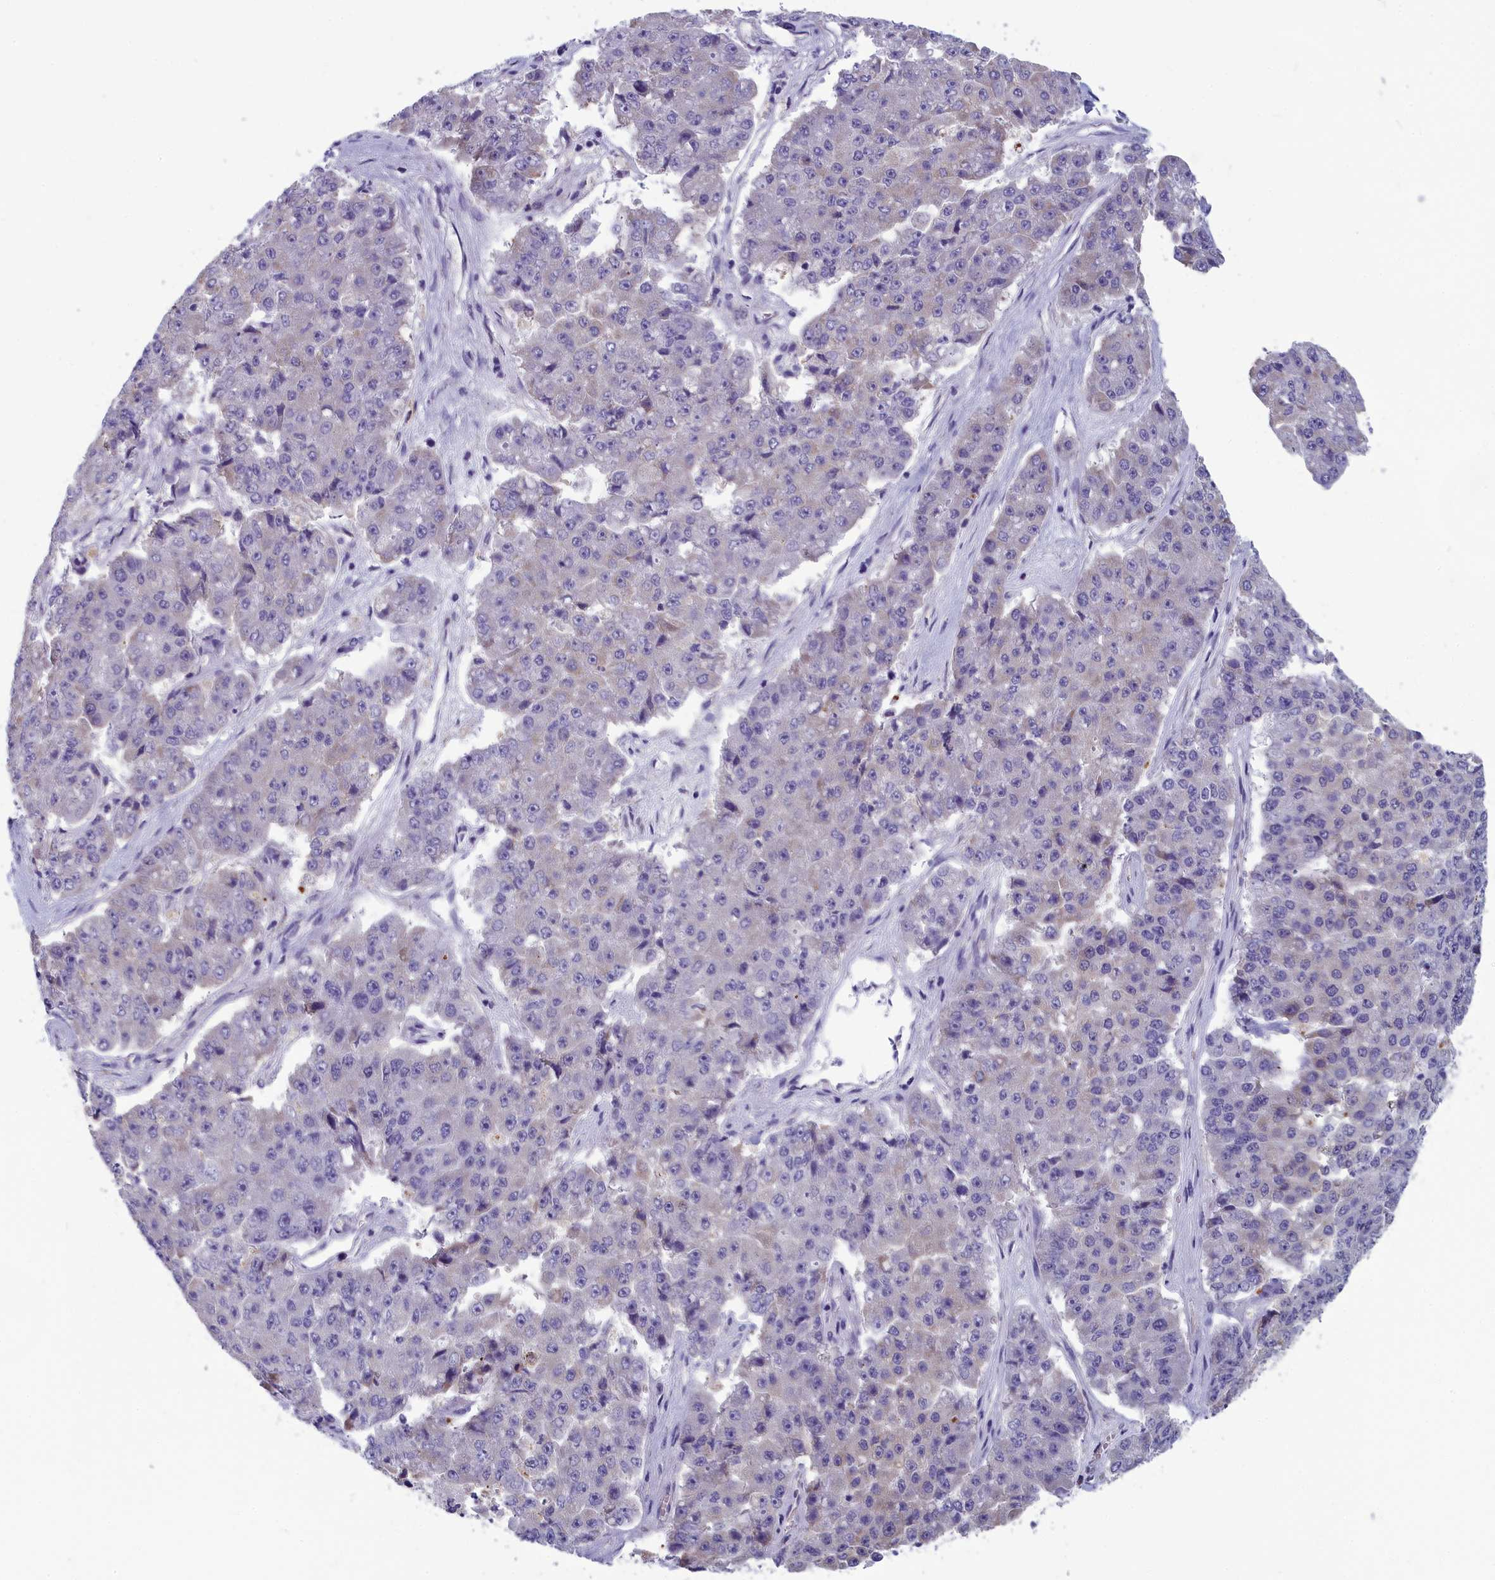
{"staining": {"intensity": "negative", "quantity": "none", "location": "none"}, "tissue": "pancreatic cancer", "cell_type": "Tumor cells", "image_type": "cancer", "snomed": [{"axis": "morphology", "description": "Adenocarcinoma, NOS"}, {"axis": "topography", "description": "Pancreas"}], "caption": "Micrograph shows no significant protein positivity in tumor cells of adenocarcinoma (pancreatic).", "gene": "MRI1", "patient": {"sex": "male", "age": 50}}